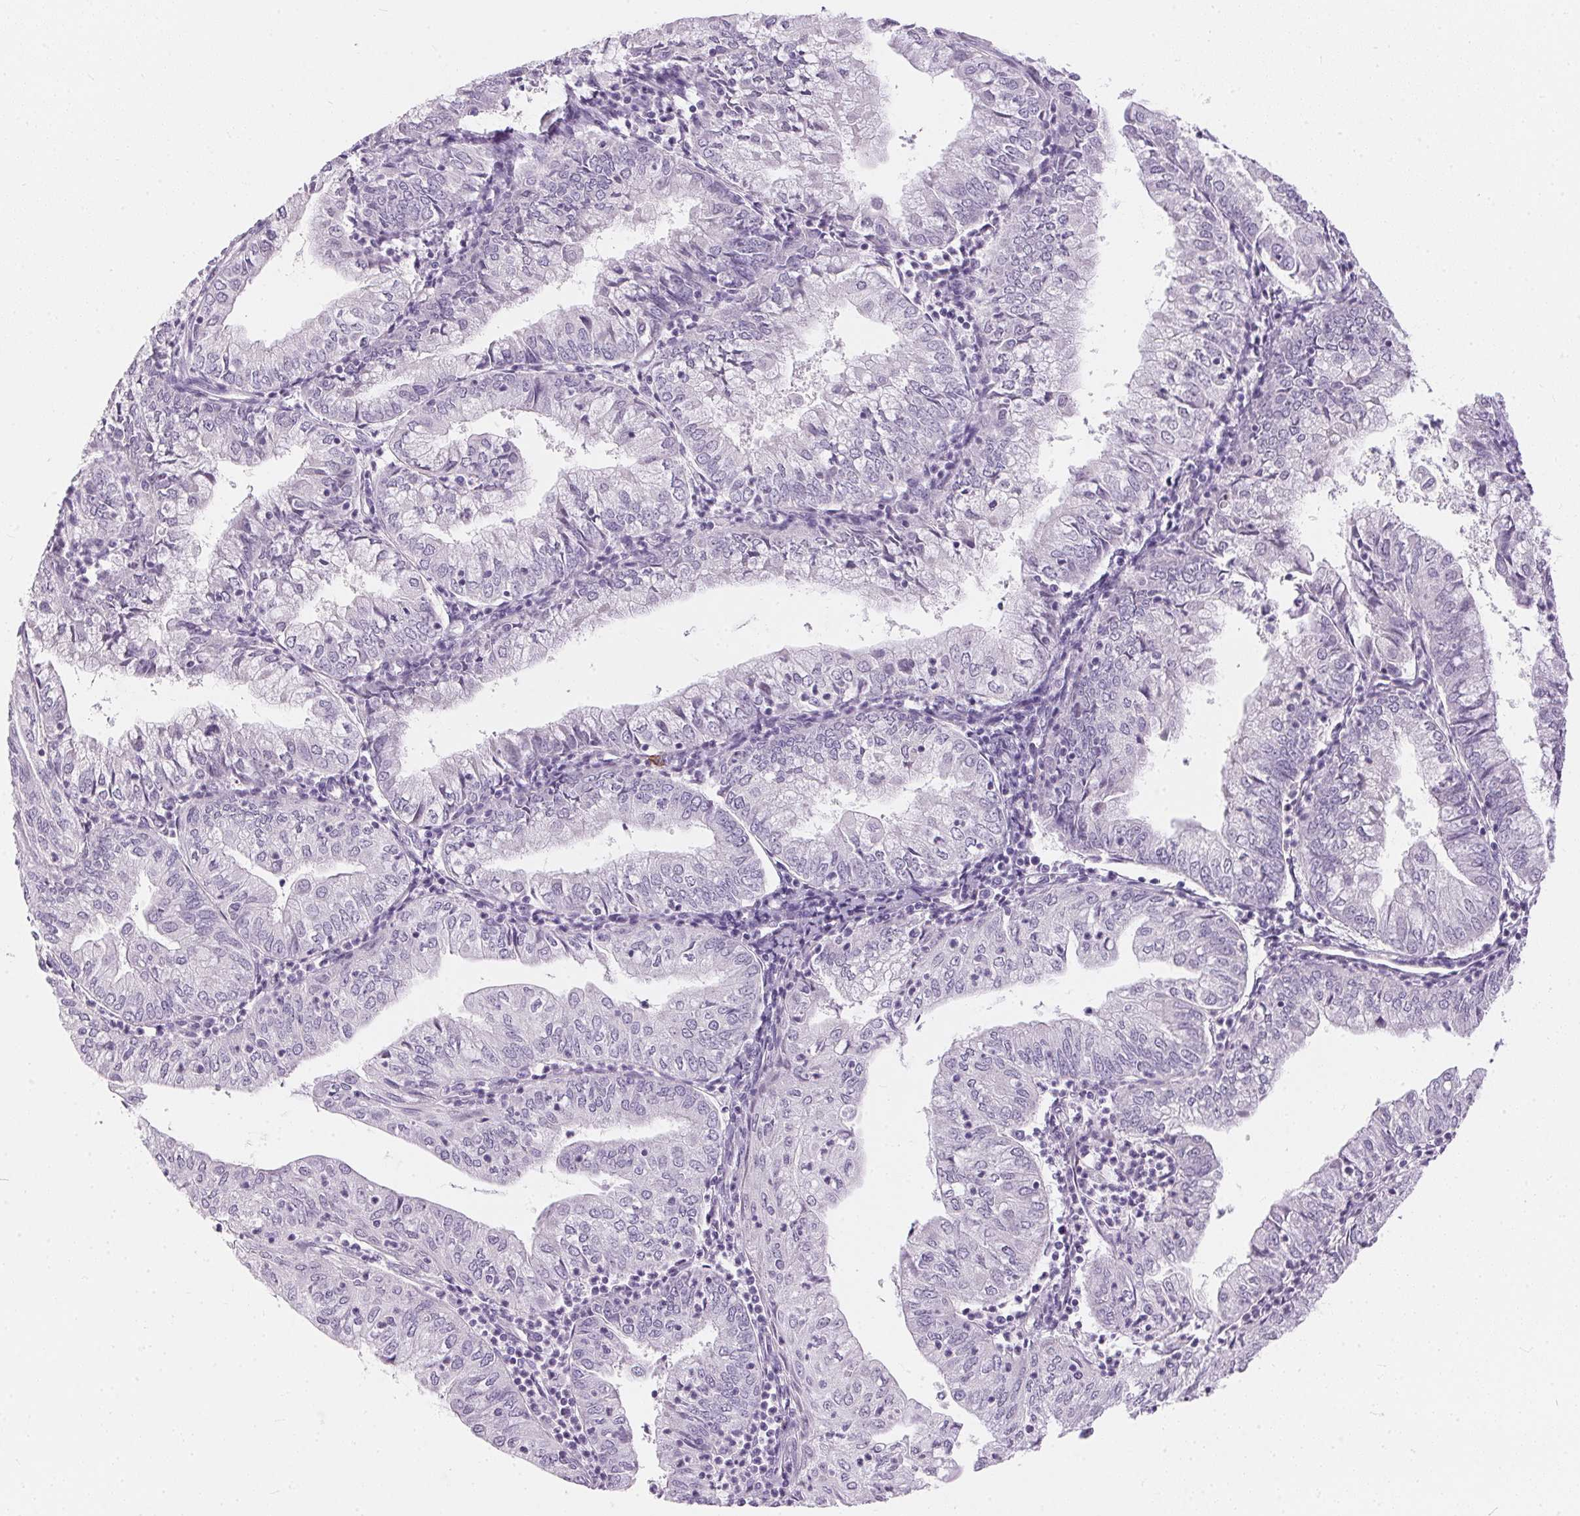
{"staining": {"intensity": "negative", "quantity": "none", "location": "none"}, "tissue": "endometrial cancer", "cell_type": "Tumor cells", "image_type": "cancer", "snomed": [{"axis": "morphology", "description": "Adenocarcinoma, NOS"}, {"axis": "topography", "description": "Endometrium"}], "caption": "Photomicrograph shows no protein expression in tumor cells of endometrial adenocarcinoma tissue.", "gene": "GBP6", "patient": {"sex": "female", "age": 55}}